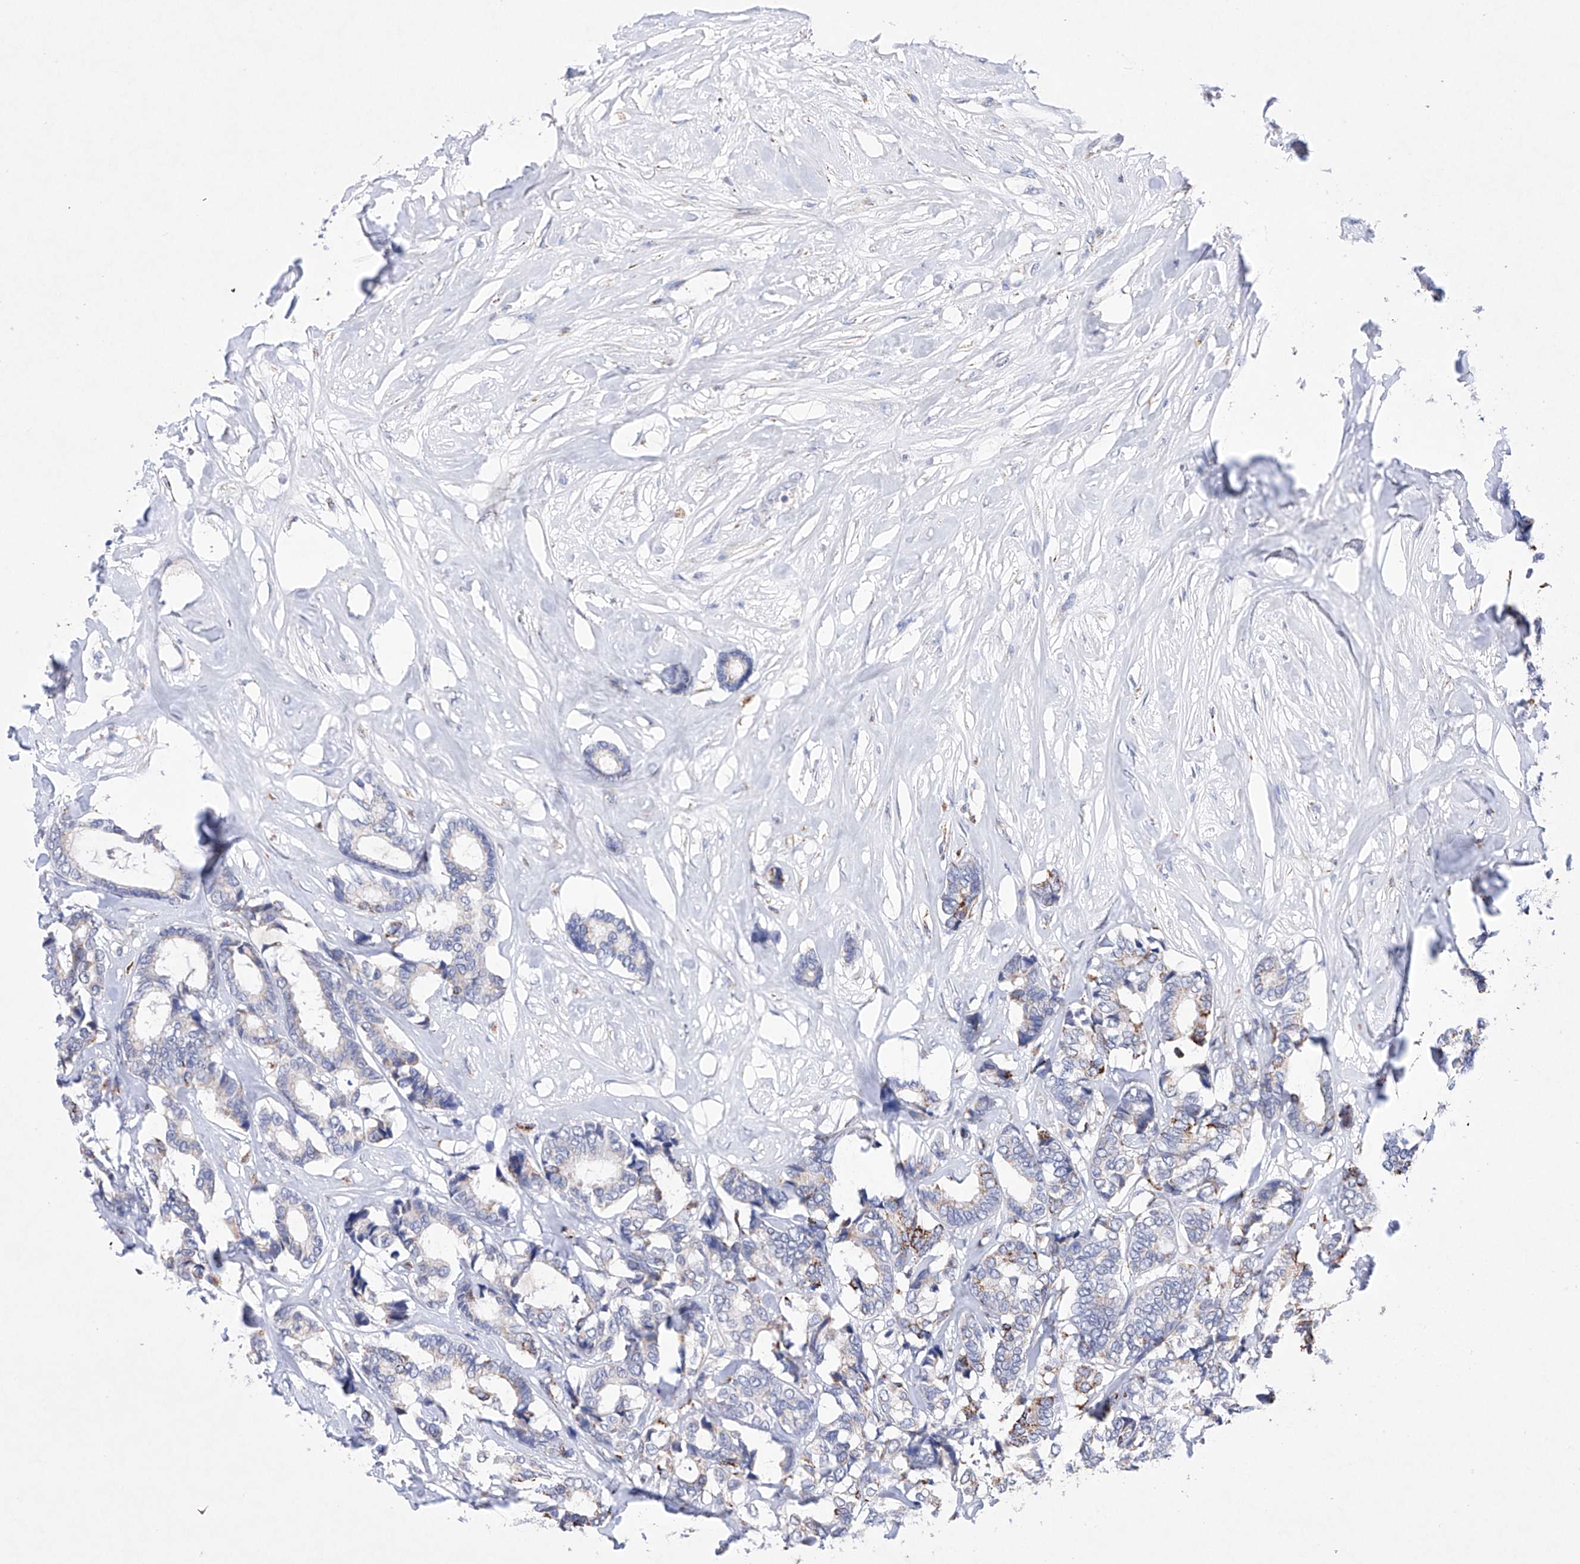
{"staining": {"intensity": "moderate", "quantity": "<25%", "location": "cytoplasmic/membranous"}, "tissue": "breast cancer", "cell_type": "Tumor cells", "image_type": "cancer", "snomed": [{"axis": "morphology", "description": "Duct carcinoma"}, {"axis": "topography", "description": "Breast"}], "caption": "High-power microscopy captured an immunohistochemistry (IHC) histopathology image of breast cancer, revealing moderate cytoplasmic/membranous expression in approximately <25% of tumor cells. (IHC, brightfield microscopy, high magnification).", "gene": "NRROS", "patient": {"sex": "female", "age": 87}}